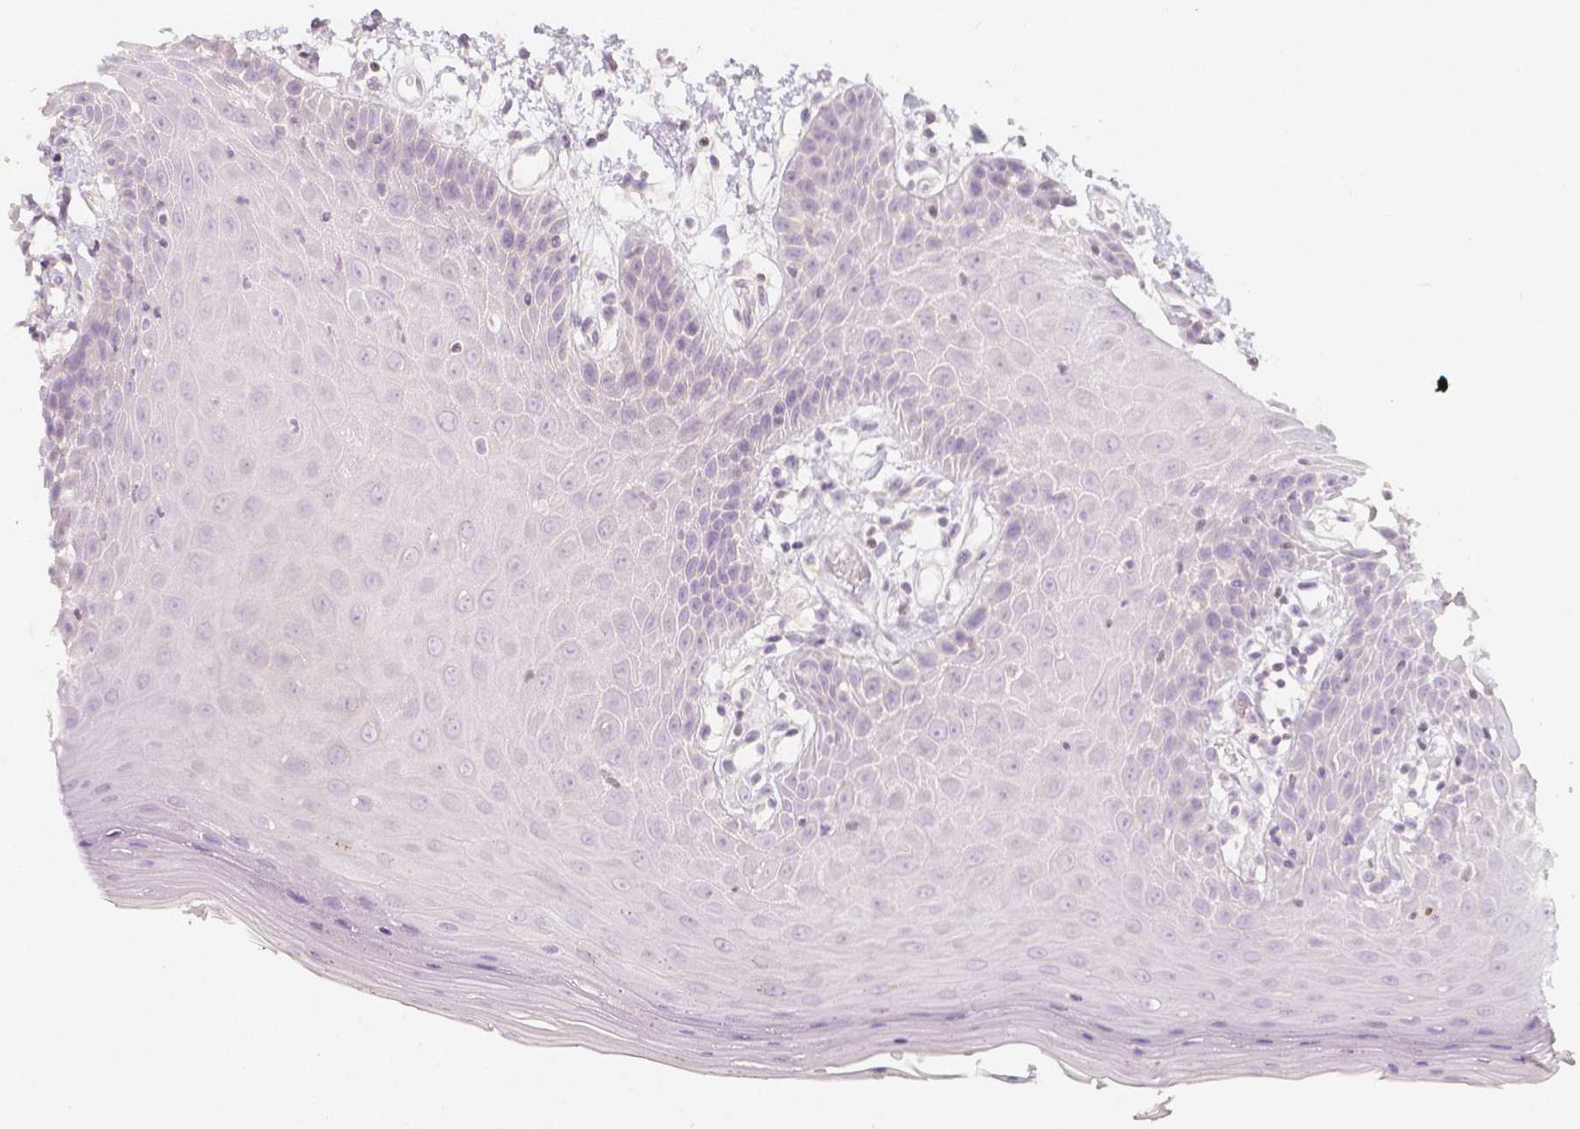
{"staining": {"intensity": "negative", "quantity": "none", "location": "none"}, "tissue": "oral mucosa", "cell_type": "Squamous epithelial cells", "image_type": "normal", "snomed": [{"axis": "morphology", "description": "Normal tissue, NOS"}, {"axis": "topography", "description": "Oral tissue"}, {"axis": "topography", "description": "Tounge, NOS"}], "caption": "Immunohistochemistry (IHC) image of benign oral mucosa: human oral mucosa stained with DAB (3,3'-diaminobenzidine) displays no significant protein staining in squamous epithelial cells. (Immunohistochemistry (IHC), brightfield microscopy, high magnification).", "gene": "BATF", "patient": {"sex": "female", "age": 59}}